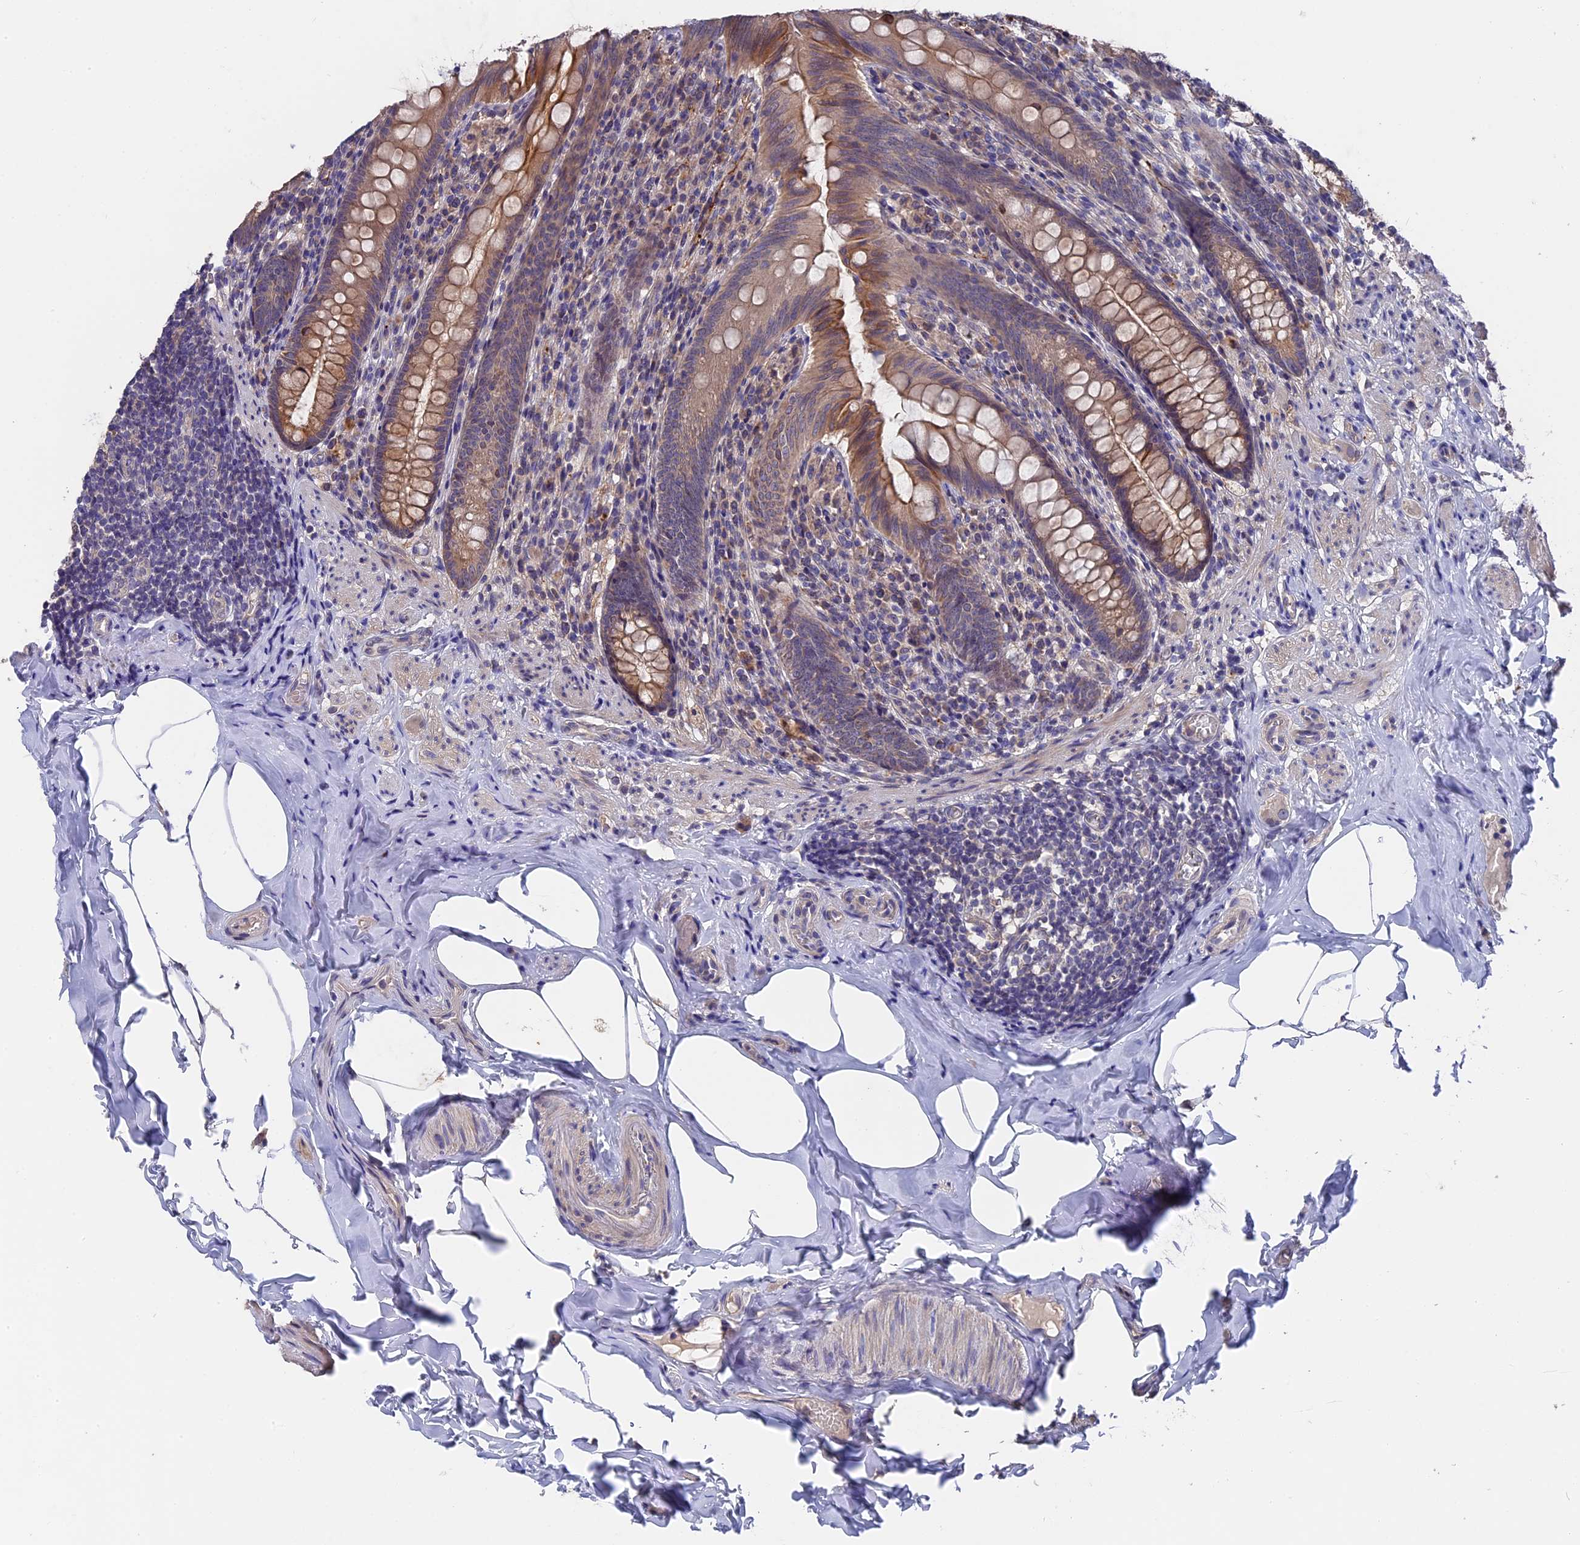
{"staining": {"intensity": "moderate", "quantity": ">75%", "location": "cytoplasmic/membranous"}, "tissue": "appendix", "cell_type": "Glandular cells", "image_type": "normal", "snomed": [{"axis": "morphology", "description": "Normal tissue, NOS"}, {"axis": "topography", "description": "Appendix"}], "caption": "About >75% of glandular cells in unremarkable human appendix display moderate cytoplasmic/membranous protein expression as visualized by brown immunohistochemical staining.", "gene": "ZCCHC2", "patient": {"sex": "male", "age": 55}}